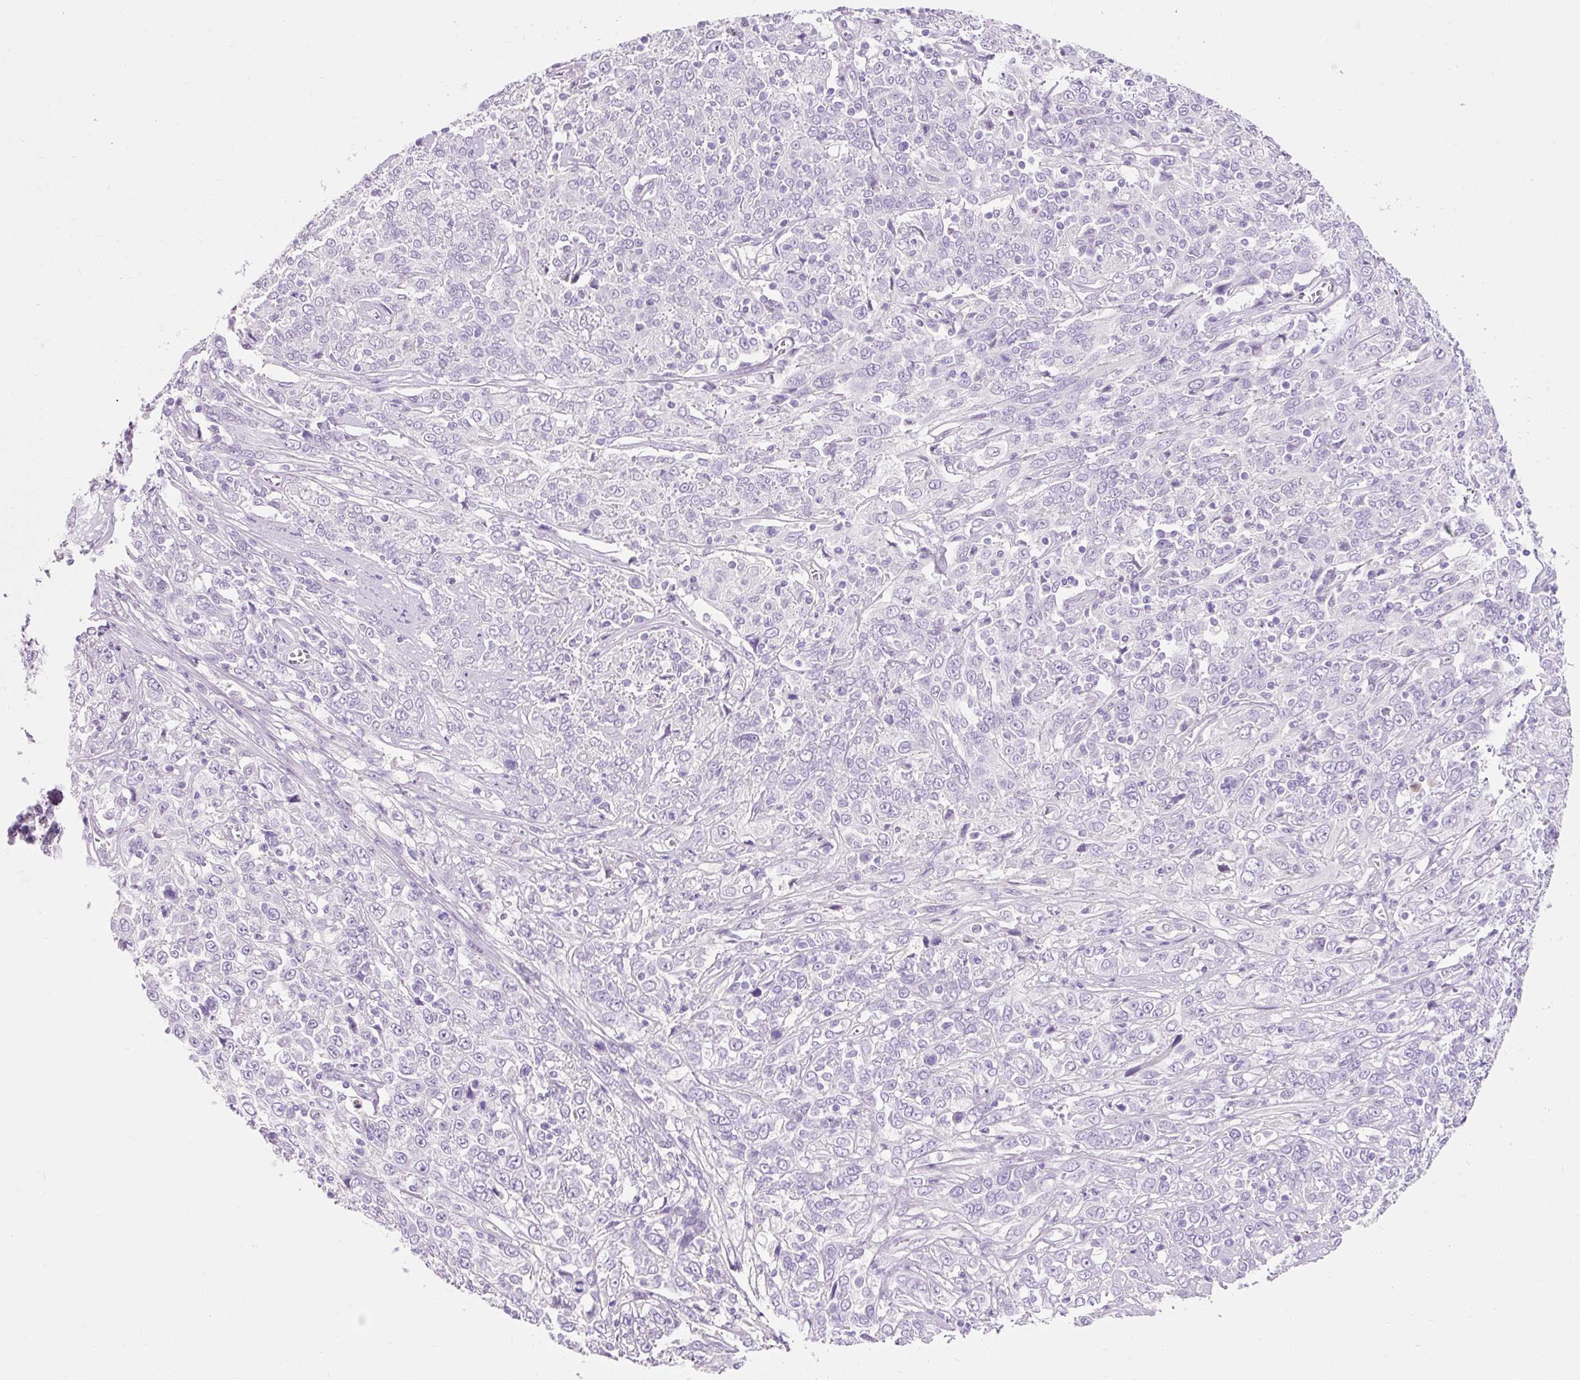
{"staining": {"intensity": "negative", "quantity": "none", "location": "none"}, "tissue": "cervical cancer", "cell_type": "Tumor cells", "image_type": "cancer", "snomed": [{"axis": "morphology", "description": "Squamous cell carcinoma, NOS"}, {"axis": "topography", "description": "Cervix"}], "caption": "High magnification brightfield microscopy of cervical cancer (squamous cell carcinoma) stained with DAB (brown) and counterstained with hematoxylin (blue): tumor cells show no significant staining.", "gene": "TMEM213", "patient": {"sex": "female", "age": 46}}